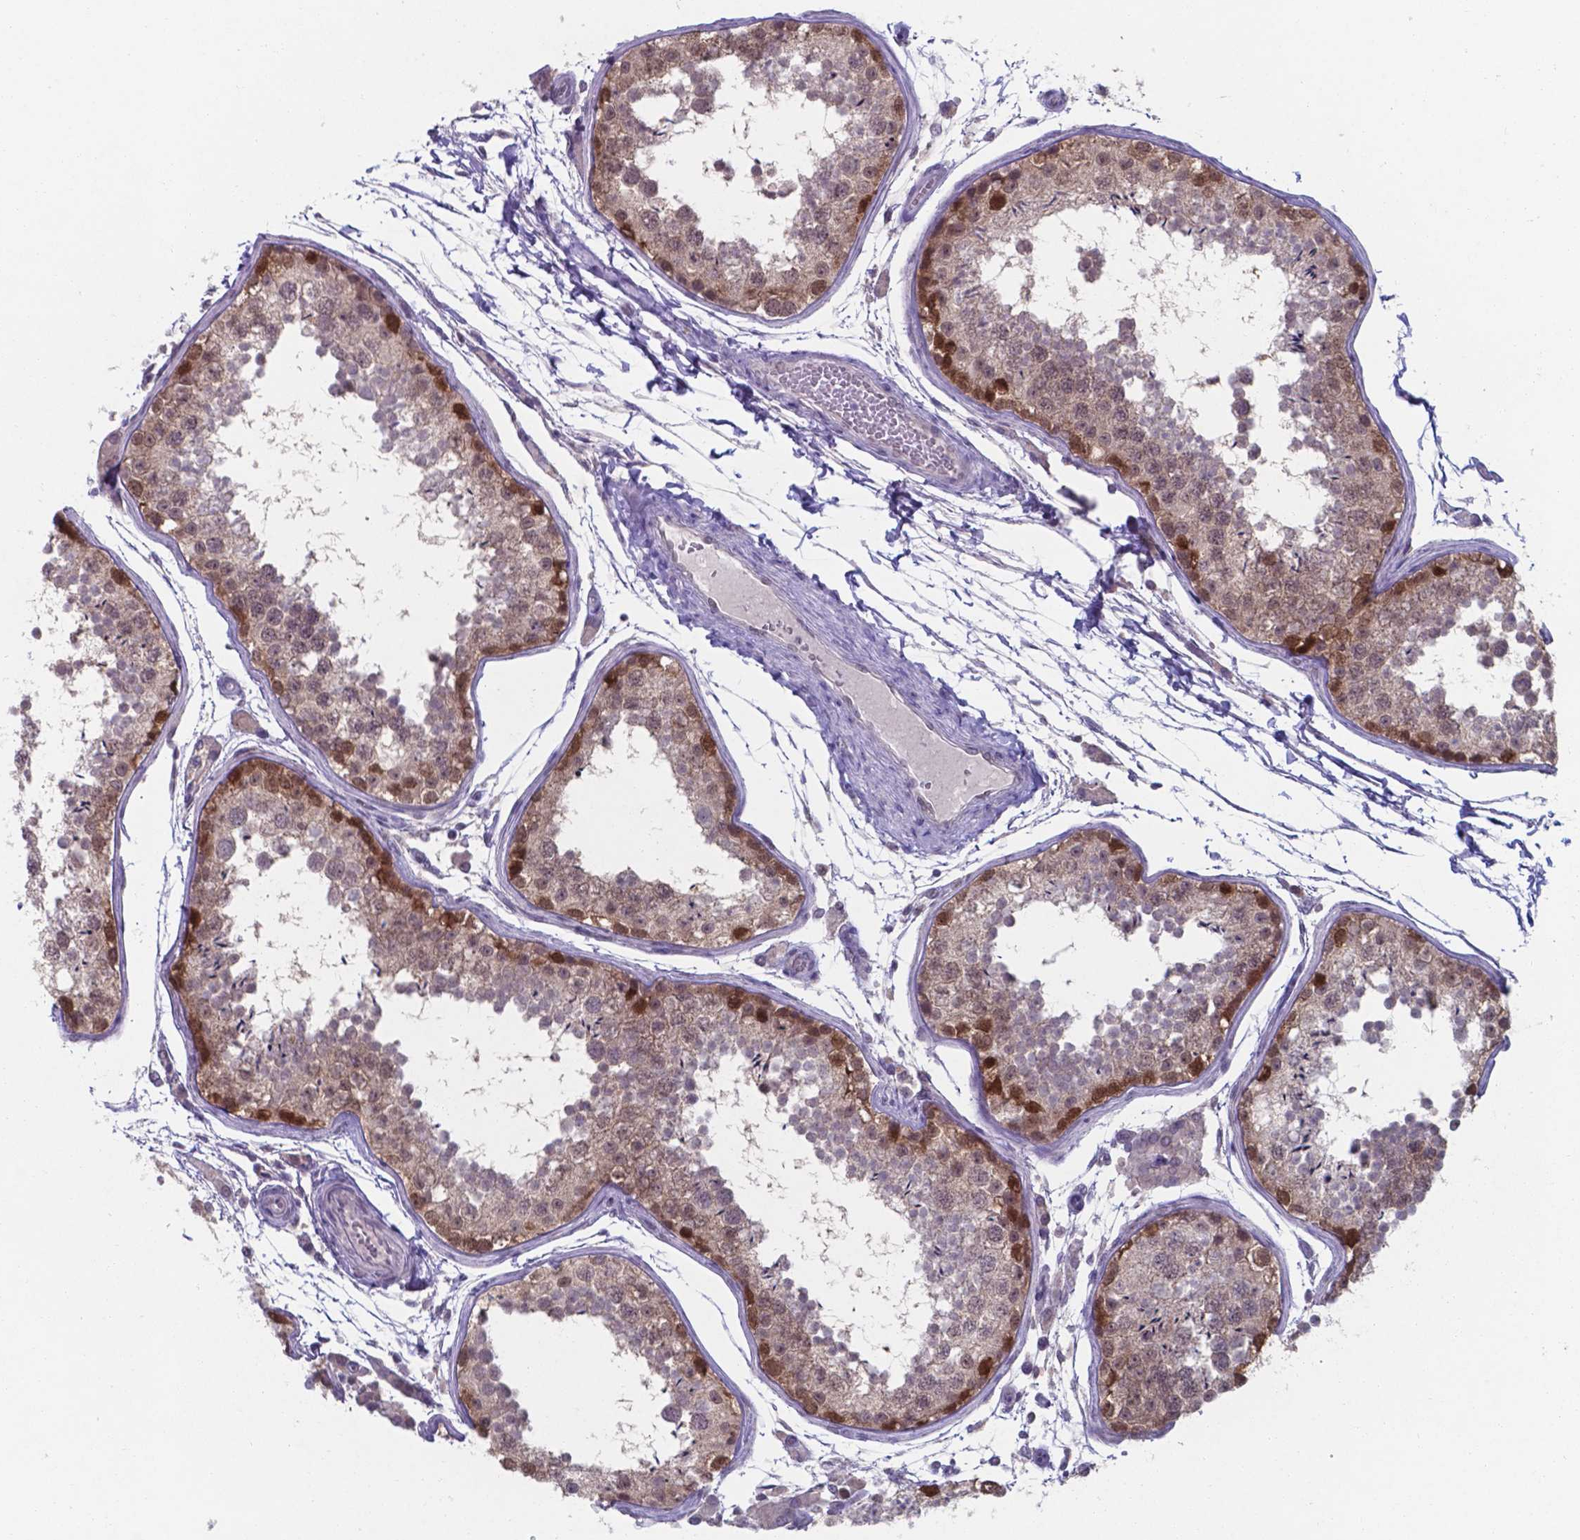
{"staining": {"intensity": "strong", "quantity": "<25%", "location": "nuclear"}, "tissue": "testis", "cell_type": "Cells in seminiferous ducts", "image_type": "normal", "snomed": [{"axis": "morphology", "description": "Normal tissue, NOS"}, {"axis": "topography", "description": "Testis"}], "caption": "Immunohistochemistry (IHC) histopathology image of benign human testis stained for a protein (brown), which shows medium levels of strong nuclear staining in about <25% of cells in seminiferous ducts.", "gene": "UBE2E2", "patient": {"sex": "male", "age": 29}}